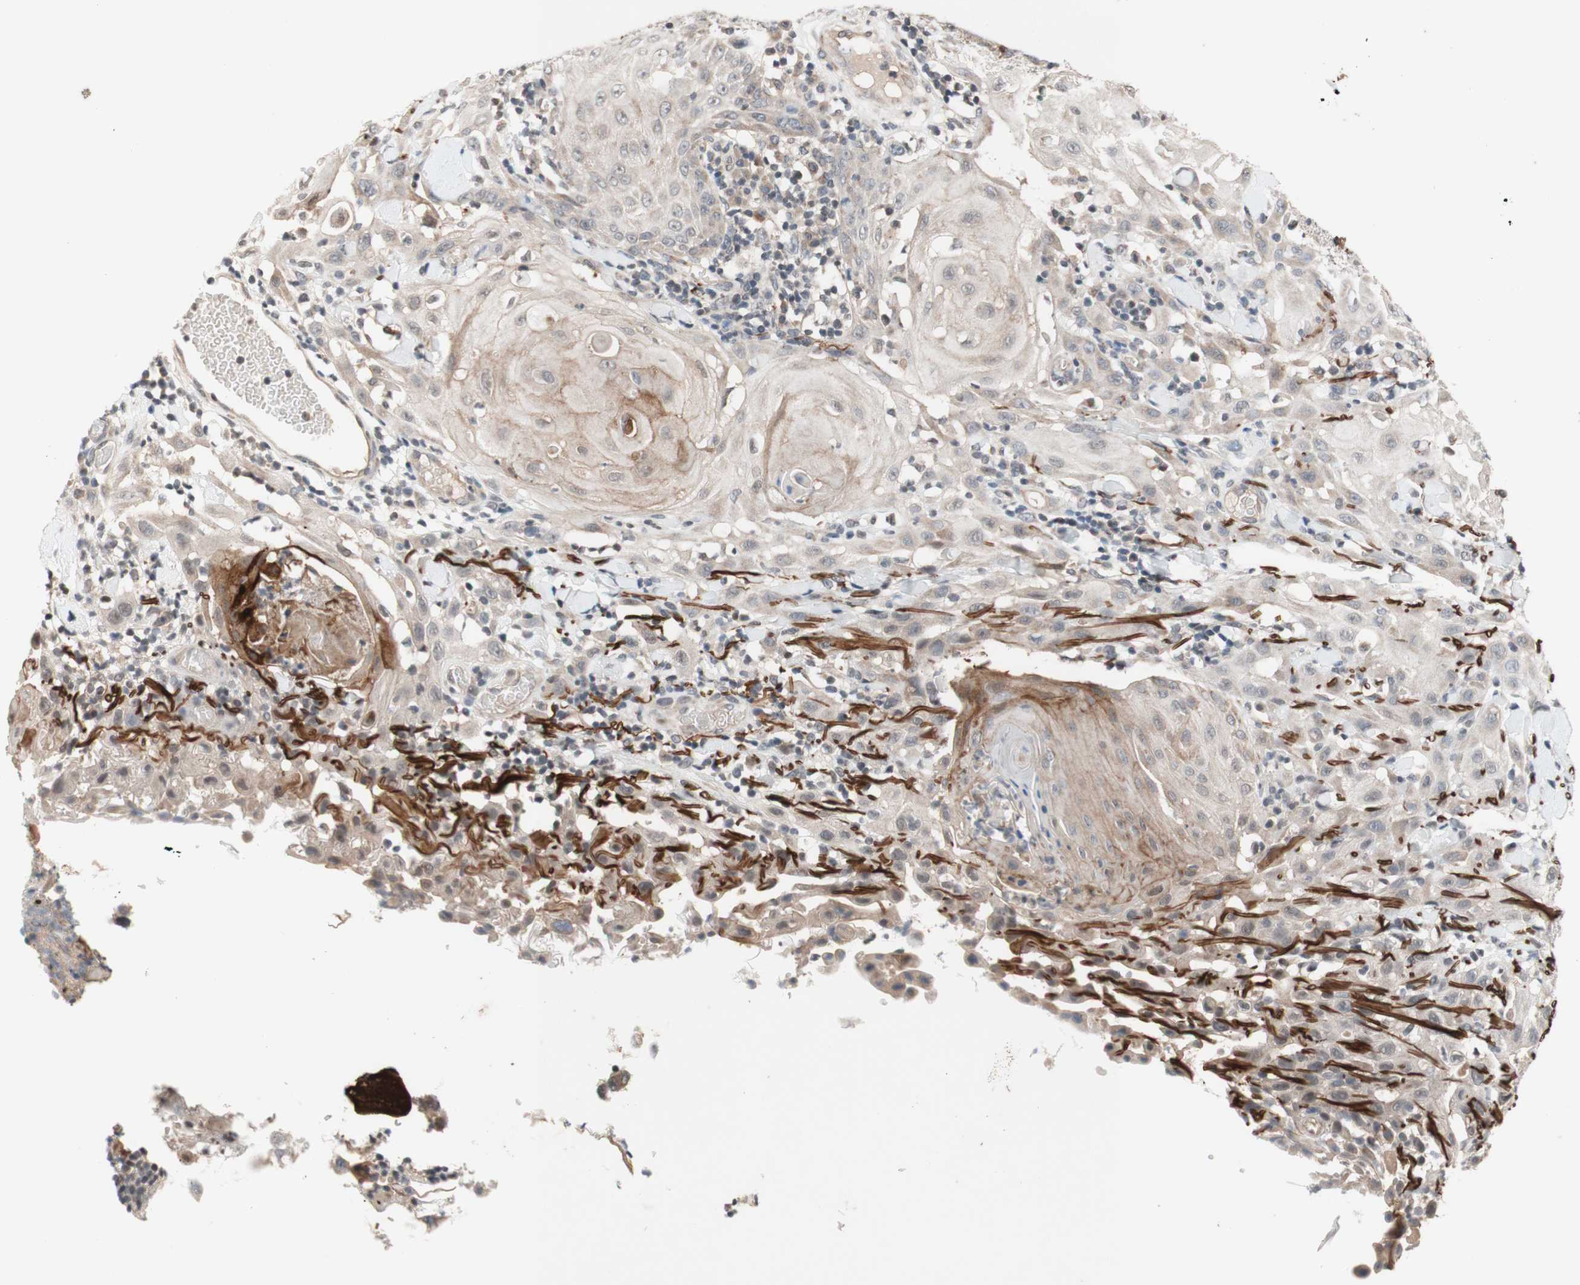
{"staining": {"intensity": "weak", "quantity": "25%-75%", "location": "cytoplasmic/membranous"}, "tissue": "skin cancer", "cell_type": "Tumor cells", "image_type": "cancer", "snomed": [{"axis": "morphology", "description": "Squamous cell carcinoma, NOS"}, {"axis": "topography", "description": "Skin"}], "caption": "About 25%-75% of tumor cells in human skin cancer reveal weak cytoplasmic/membranous protein staining as visualized by brown immunohistochemical staining.", "gene": "CD55", "patient": {"sex": "male", "age": 24}}